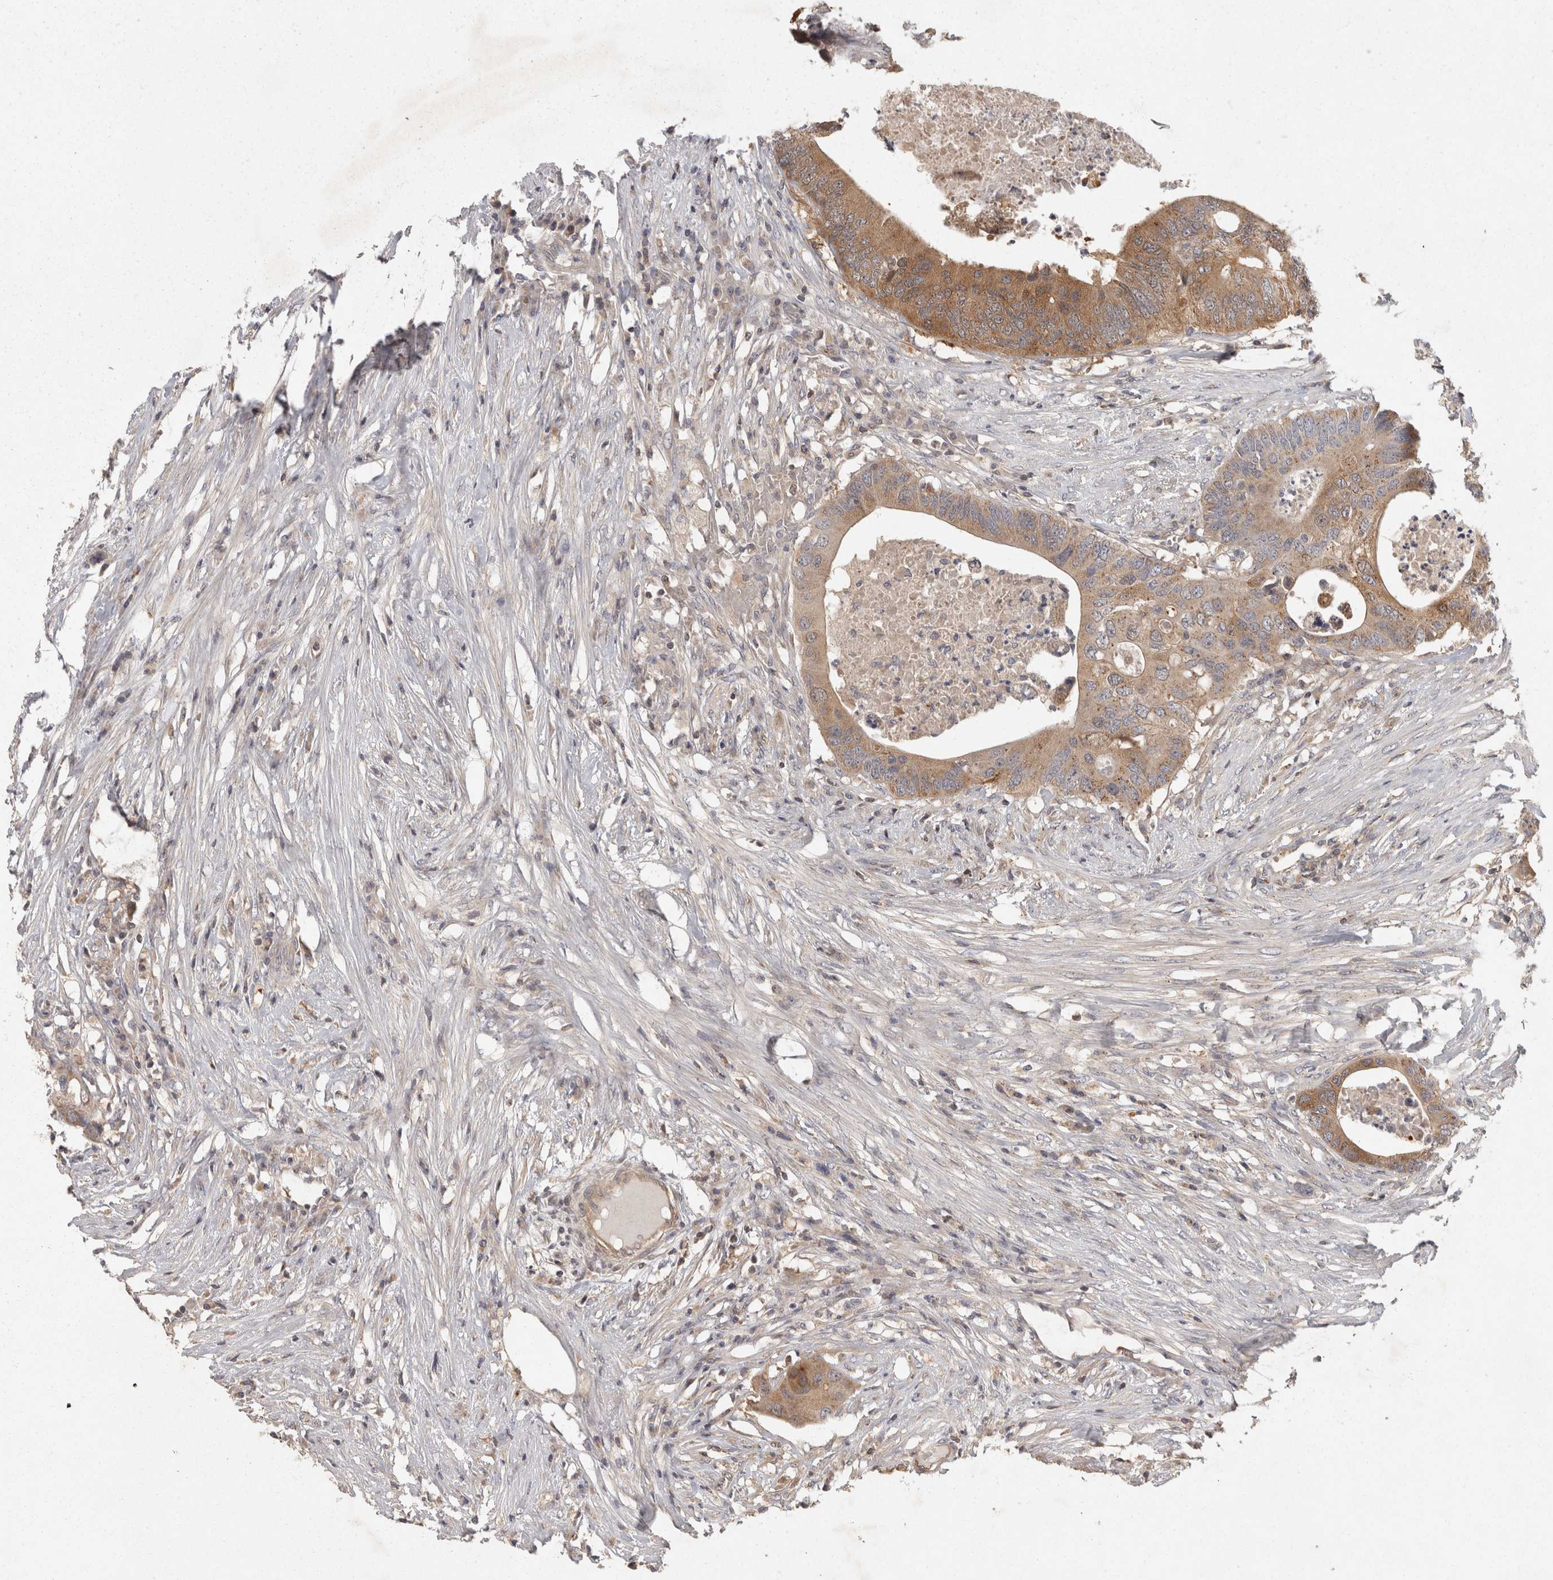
{"staining": {"intensity": "moderate", "quantity": ">75%", "location": "cytoplasmic/membranous"}, "tissue": "colorectal cancer", "cell_type": "Tumor cells", "image_type": "cancer", "snomed": [{"axis": "morphology", "description": "Adenocarcinoma, NOS"}, {"axis": "topography", "description": "Colon"}], "caption": "This histopathology image reveals colorectal cancer (adenocarcinoma) stained with IHC to label a protein in brown. The cytoplasmic/membranous of tumor cells show moderate positivity for the protein. Nuclei are counter-stained blue.", "gene": "ACAT2", "patient": {"sex": "male", "age": 71}}